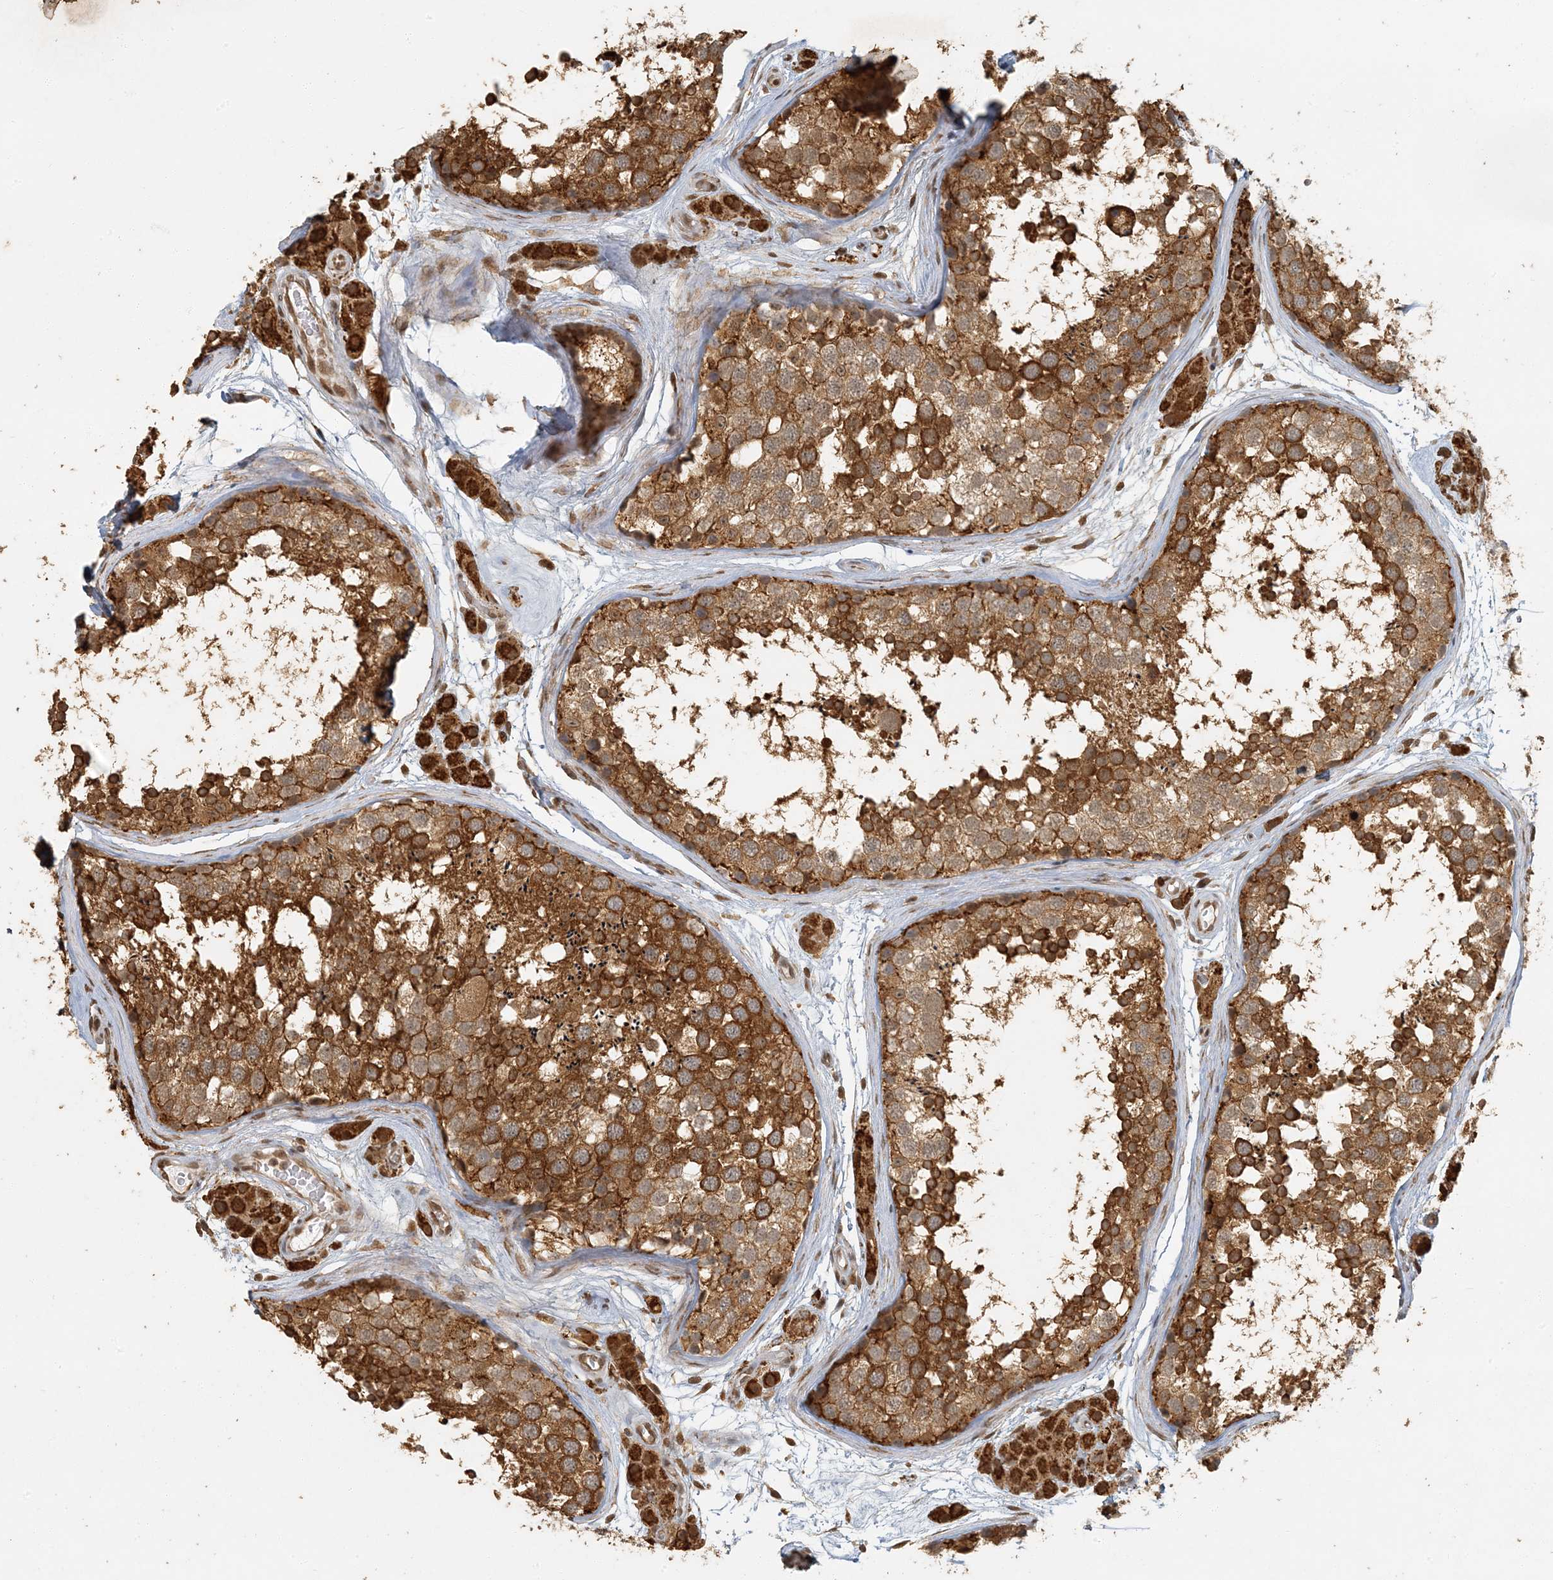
{"staining": {"intensity": "strong", "quantity": ">75%", "location": "cytoplasmic/membranous"}, "tissue": "testis", "cell_type": "Cells in seminiferous ducts", "image_type": "normal", "snomed": [{"axis": "morphology", "description": "Normal tissue, NOS"}, {"axis": "topography", "description": "Testis"}], "caption": "A brown stain shows strong cytoplasmic/membranous expression of a protein in cells in seminiferous ducts of normal testis.", "gene": "AK9", "patient": {"sex": "male", "age": 56}}